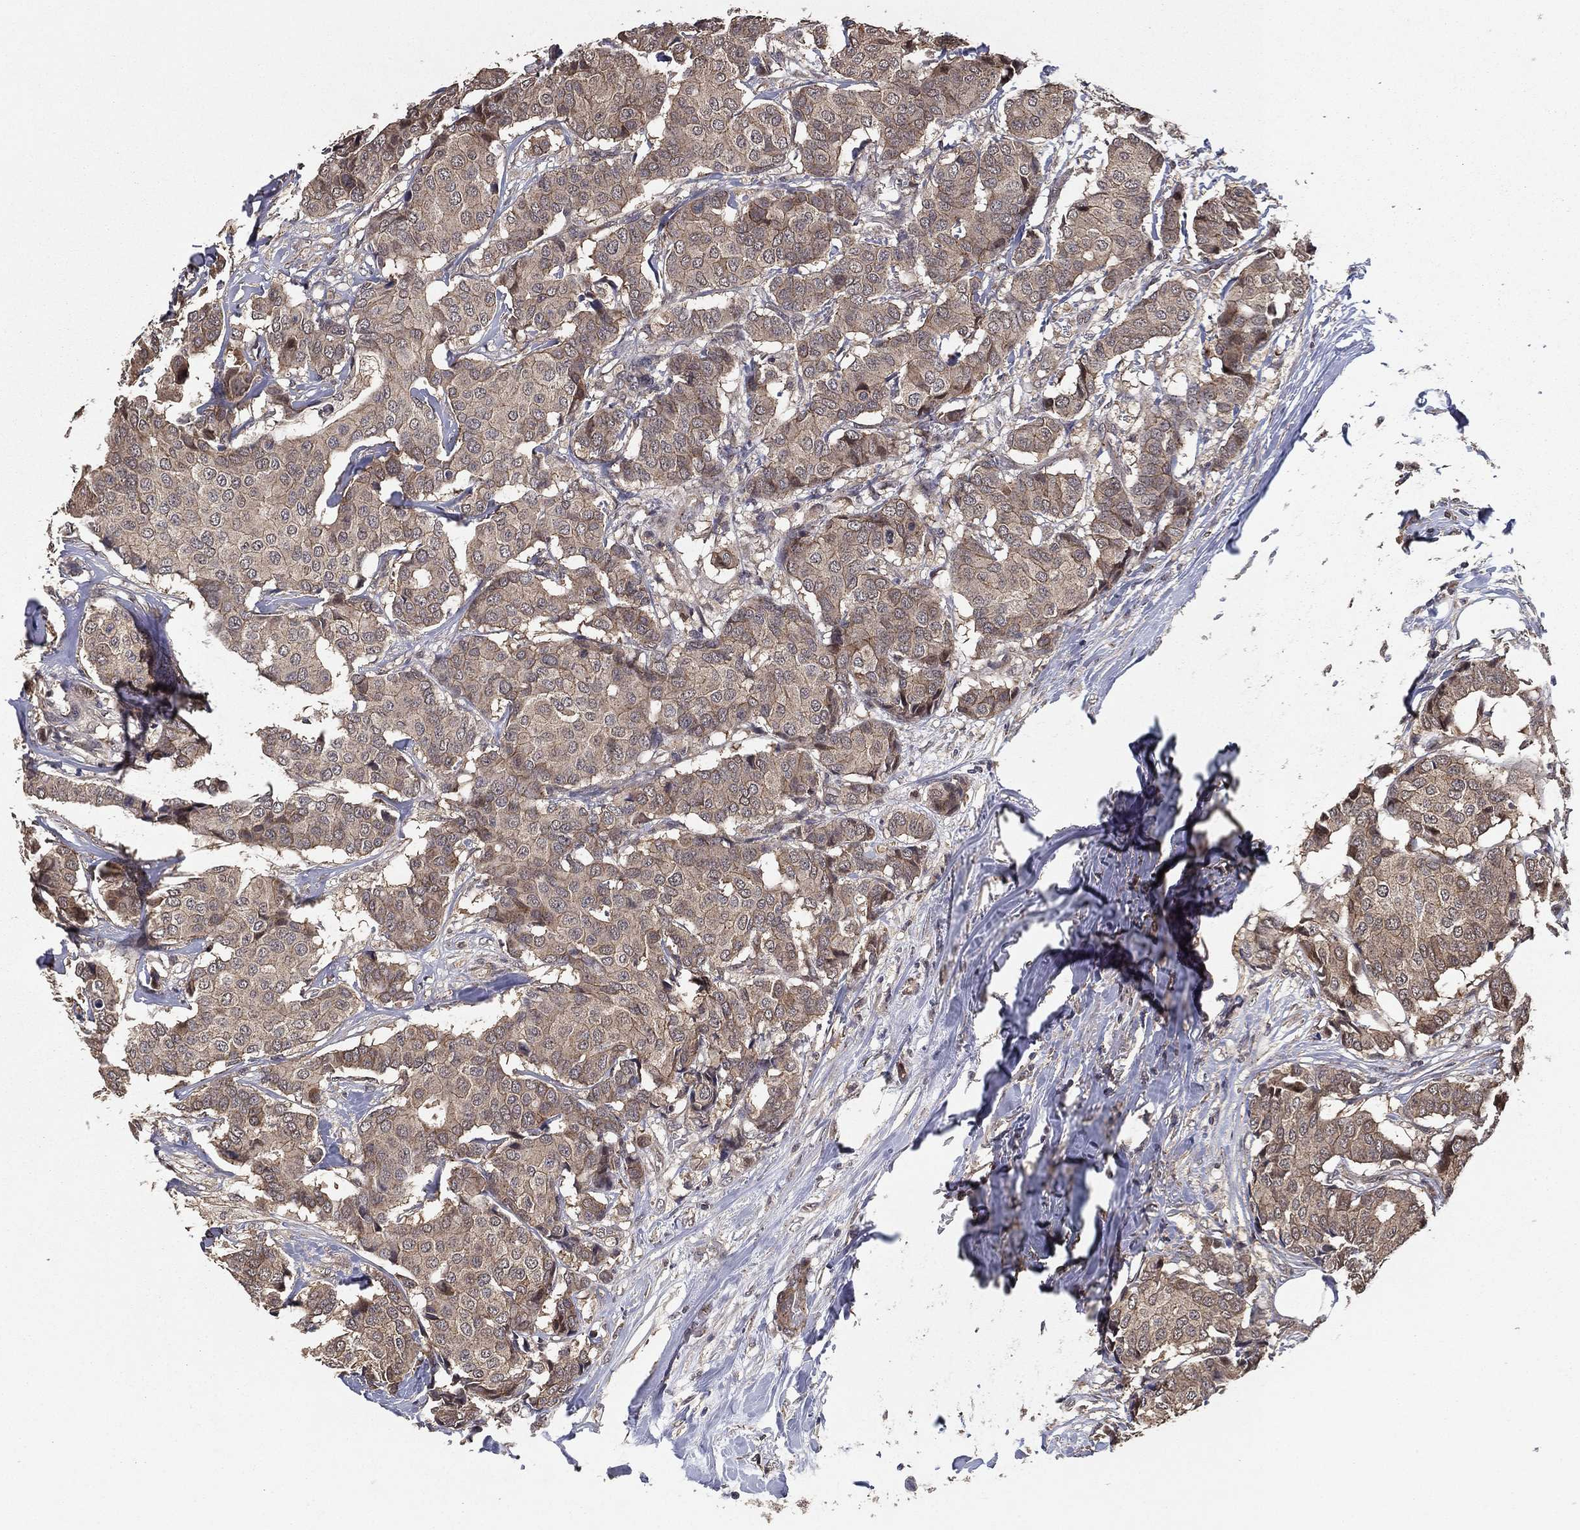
{"staining": {"intensity": "weak", "quantity": "25%-75%", "location": "cytoplasmic/membranous"}, "tissue": "breast cancer", "cell_type": "Tumor cells", "image_type": "cancer", "snomed": [{"axis": "morphology", "description": "Duct carcinoma"}, {"axis": "topography", "description": "Breast"}], "caption": "IHC (DAB (3,3'-diaminobenzidine)) staining of human breast infiltrating ductal carcinoma displays weak cytoplasmic/membranous protein expression in about 25%-75% of tumor cells. (Brightfield microscopy of DAB IHC at high magnification).", "gene": "PCNT", "patient": {"sex": "female", "age": 75}}